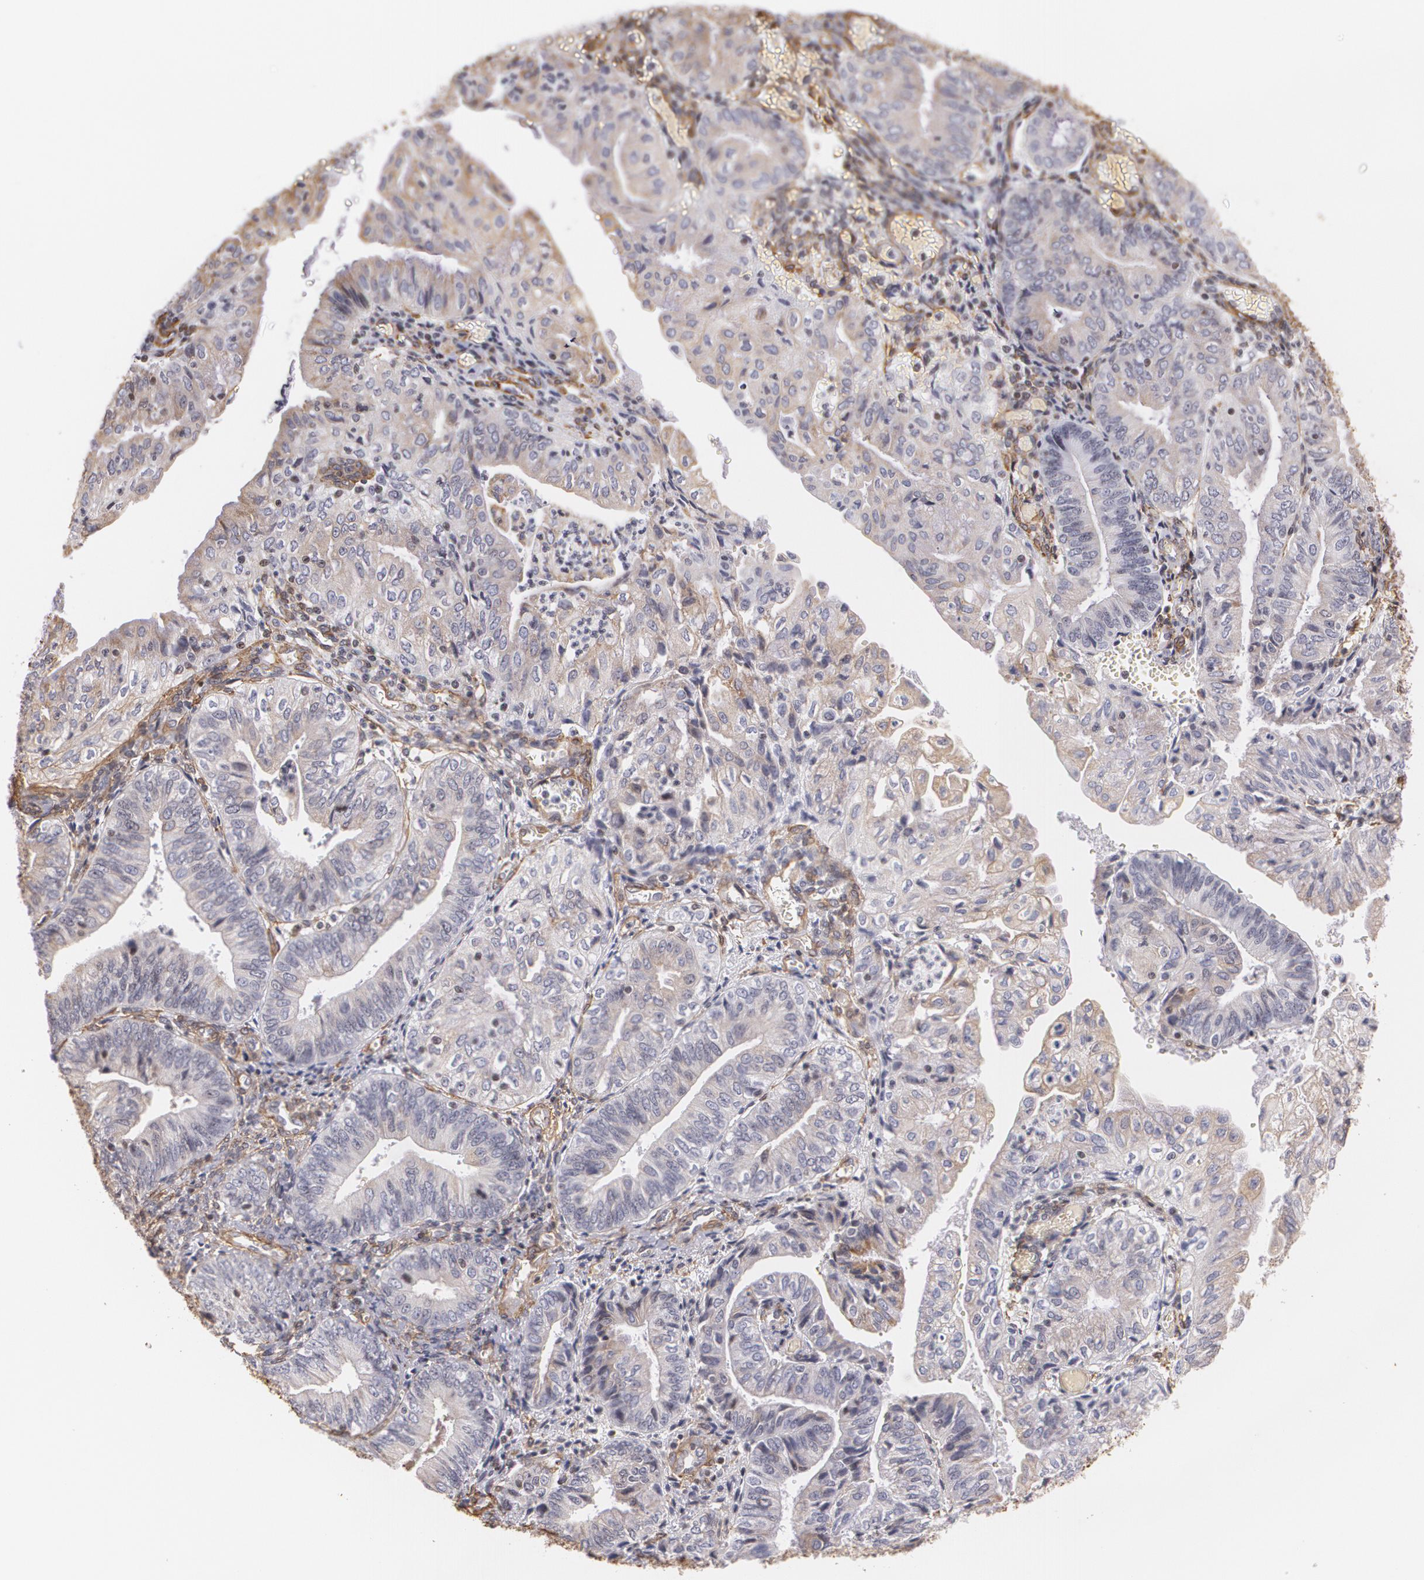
{"staining": {"intensity": "weak", "quantity": ">75%", "location": "cytoplasmic/membranous"}, "tissue": "endometrial cancer", "cell_type": "Tumor cells", "image_type": "cancer", "snomed": [{"axis": "morphology", "description": "Adenocarcinoma, NOS"}, {"axis": "topography", "description": "Endometrium"}], "caption": "A photomicrograph showing weak cytoplasmic/membranous staining in about >75% of tumor cells in endometrial adenocarcinoma, as visualized by brown immunohistochemical staining.", "gene": "VAMP1", "patient": {"sex": "female", "age": 55}}